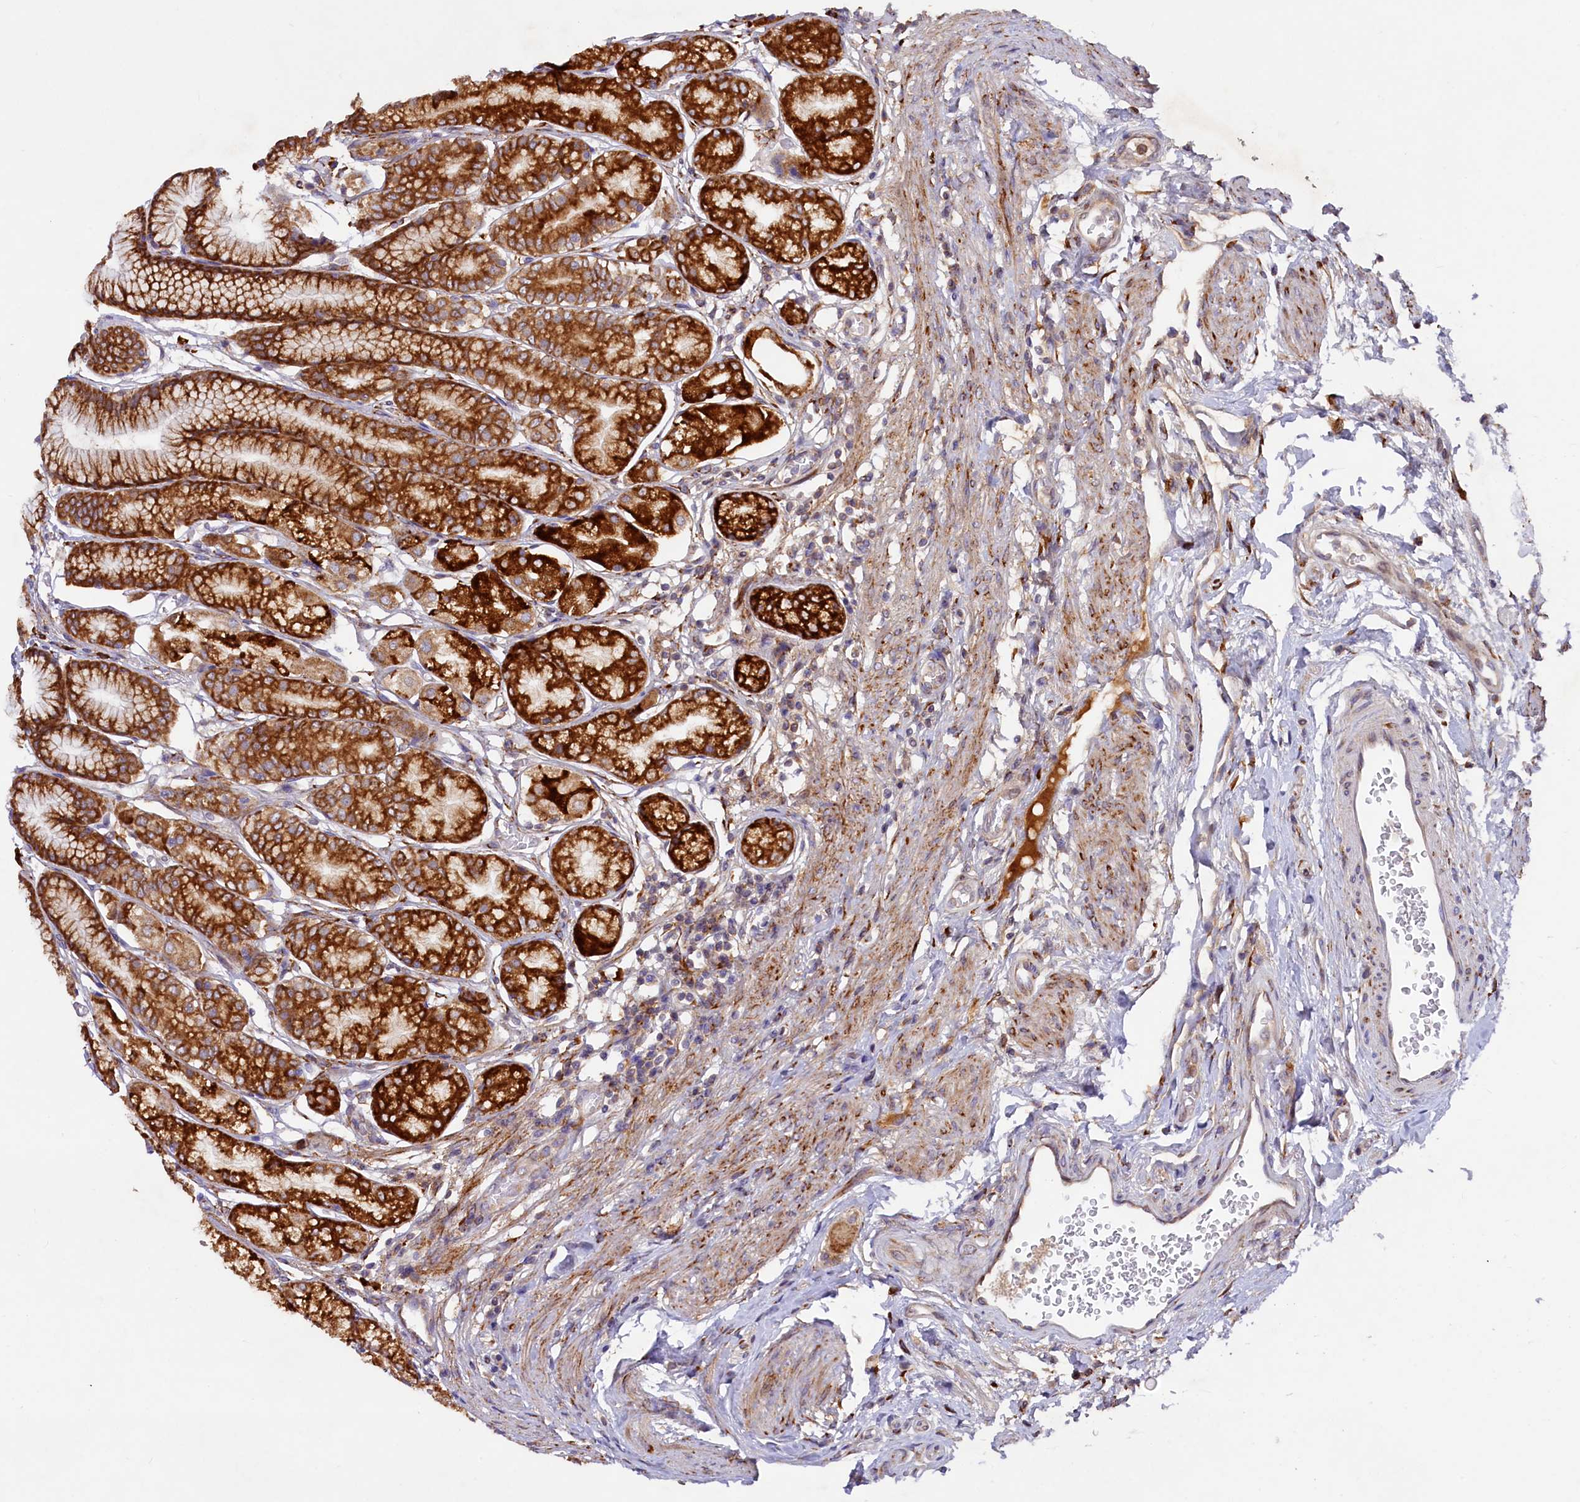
{"staining": {"intensity": "strong", "quantity": ">75%", "location": "cytoplasmic/membranous"}, "tissue": "stomach", "cell_type": "Glandular cells", "image_type": "normal", "snomed": [{"axis": "morphology", "description": "Normal tissue, NOS"}, {"axis": "morphology", "description": "Adenocarcinoma, NOS"}, {"axis": "morphology", "description": "Adenocarcinoma, High grade"}, {"axis": "topography", "description": "Stomach, upper"}, {"axis": "topography", "description": "Stomach"}], "caption": "Protein analysis of benign stomach demonstrates strong cytoplasmic/membranous expression in about >75% of glandular cells.", "gene": "SSC5D", "patient": {"sex": "female", "age": 65}}